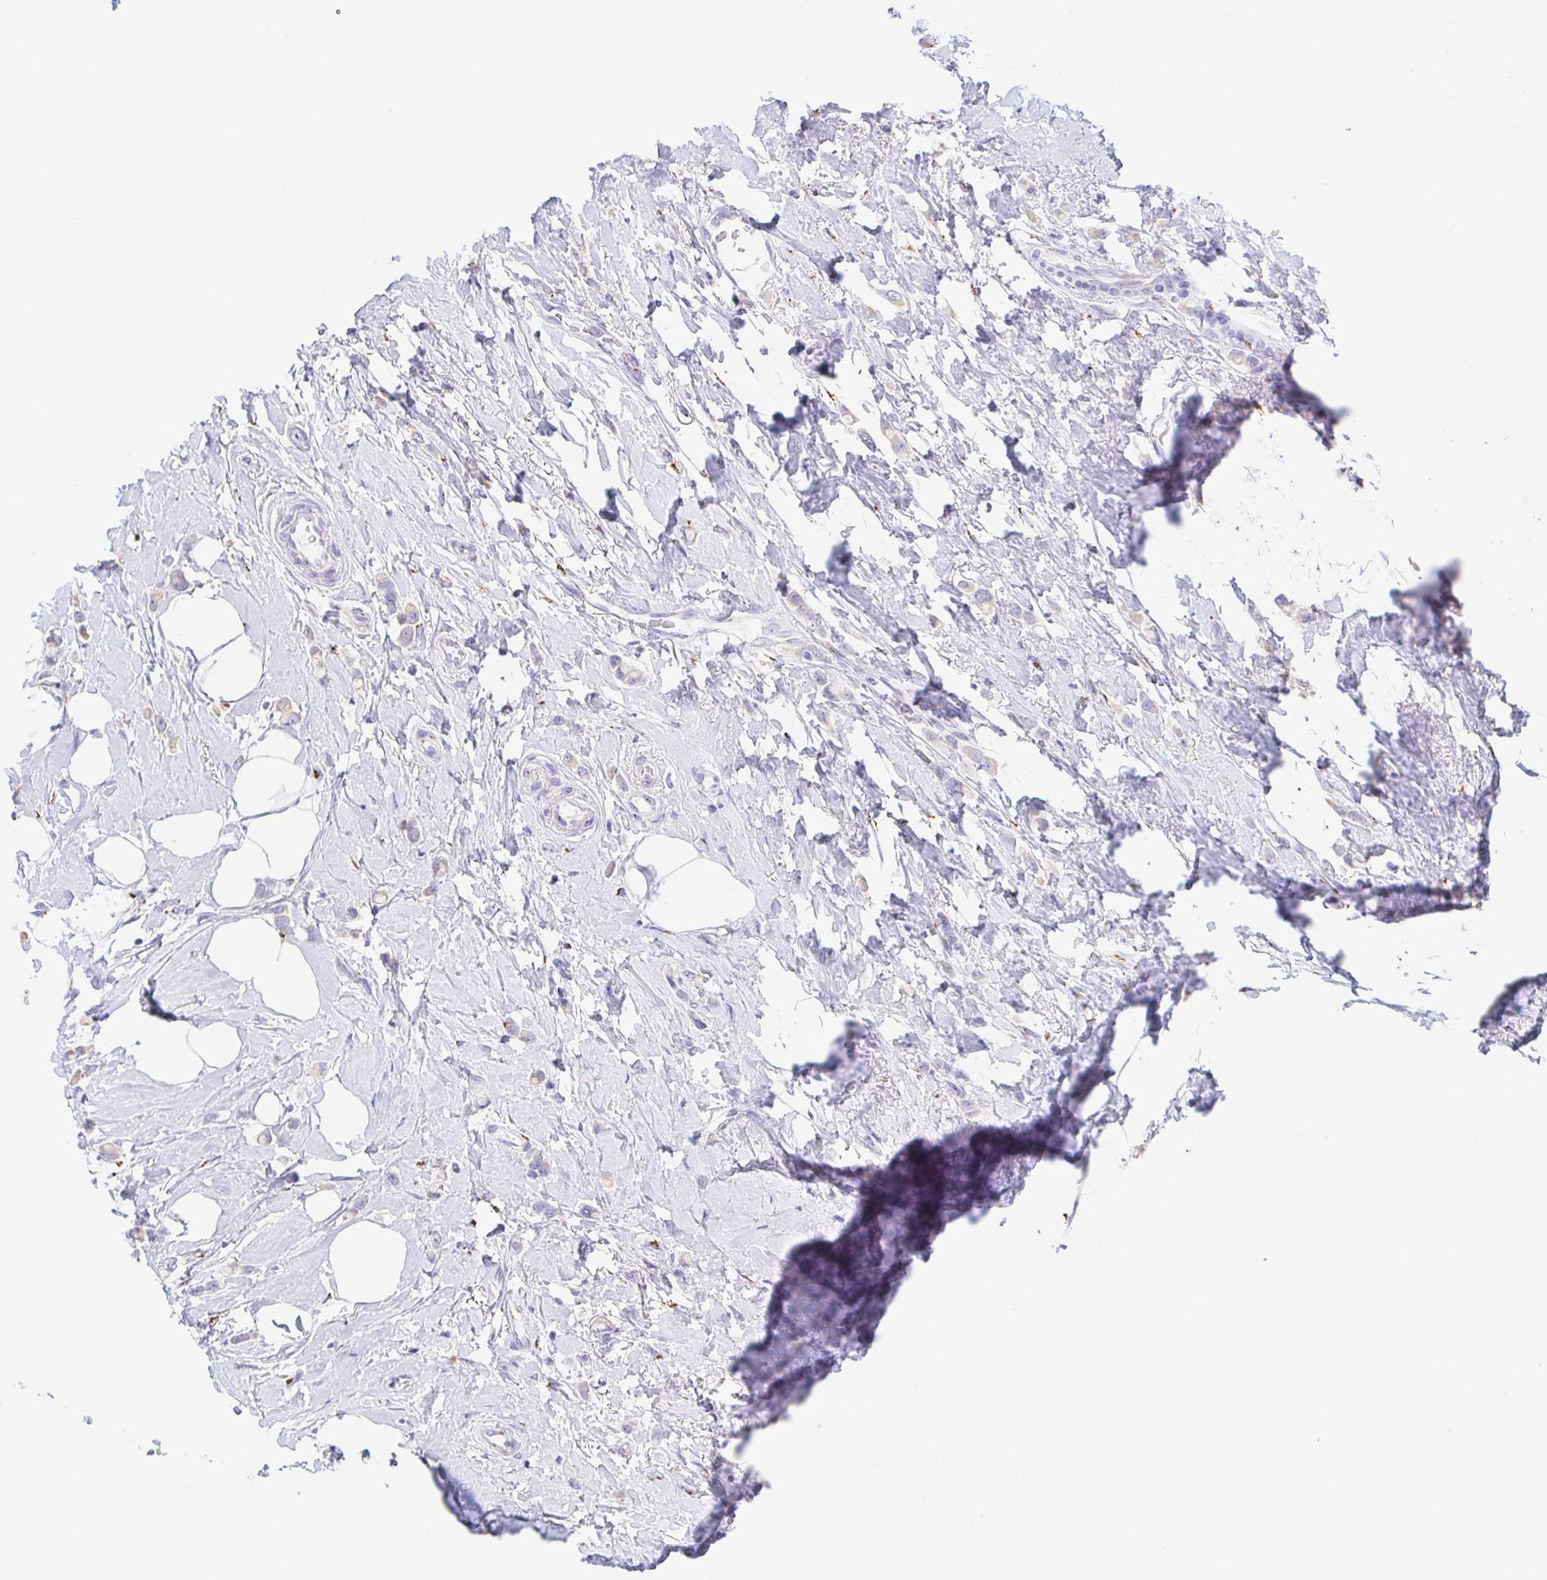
{"staining": {"intensity": "negative", "quantity": "none", "location": "none"}, "tissue": "breast cancer", "cell_type": "Tumor cells", "image_type": "cancer", "snomed": [{"axis": "morphology", "description": "Lobular carcinoma"}, {"axis": "topography", "description": "Breast"}], "caption": "Tumor cells are negative for brown protein staining in breast cancer (lobular carcinoma).", "gene": "SULT1B1", "patient": {"sex": "female", "age": 66}}